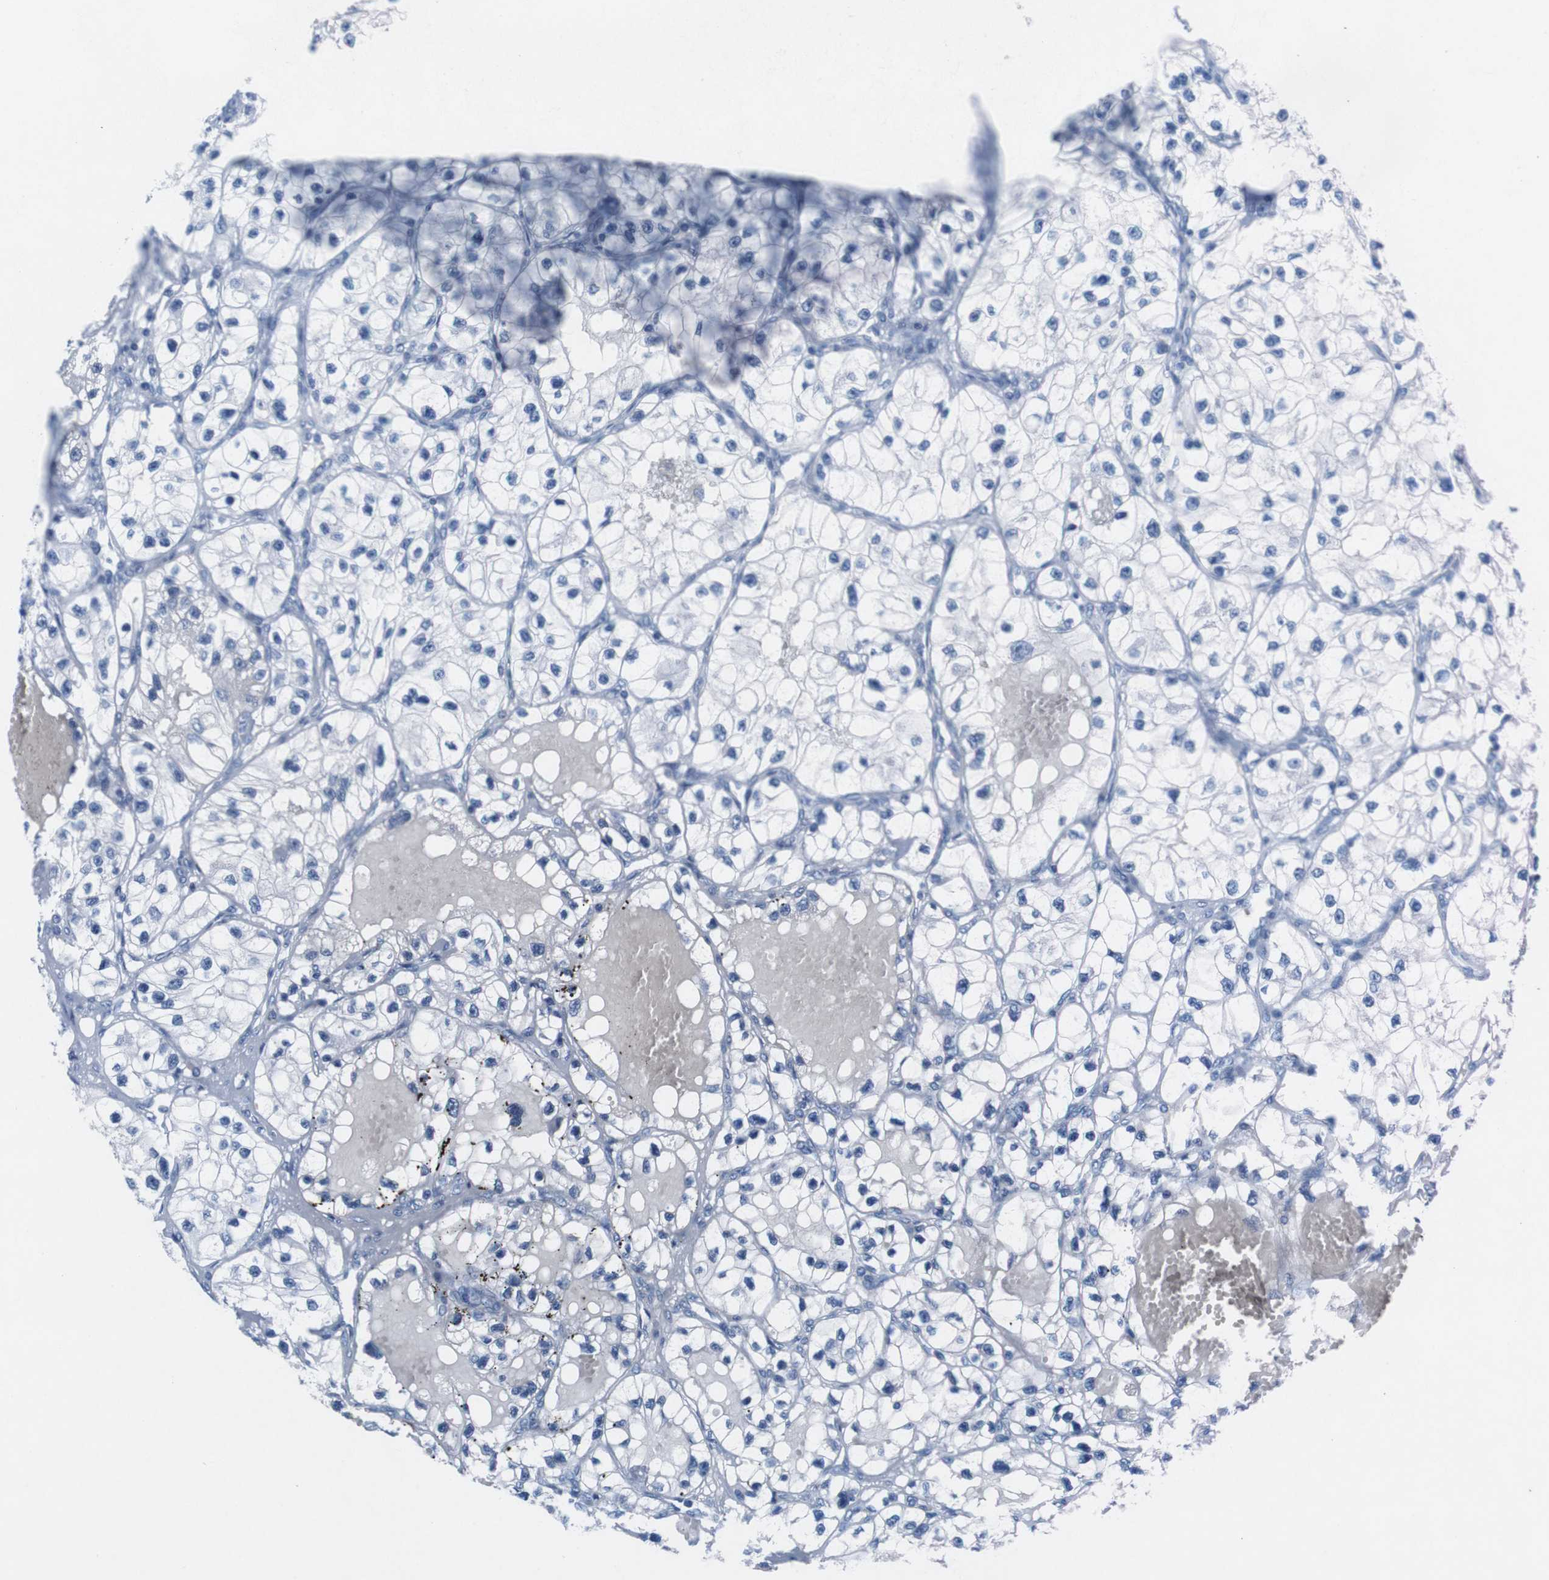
{"staining": {"intensity": "negative", "quantity": "none", "location": "none"}, "tissue": "renal cancer", "cell_type": "Tumor cells", "image_type": "cancer", "snomed": [{"axis": "morphology", "description": "Adenocarcinoma, NOS"}, {"axis": "topography", "description": "Kidney"}], "caption": "Immunohistochemistry (IHC) micrograph of neoplastic tissue: adenocarcinoma (renal) stained with DAB demonstrates no significant protein staining in tumor cells.", "gene": "CYP2C9", "patient": {"sex": "female", "age": 57}}